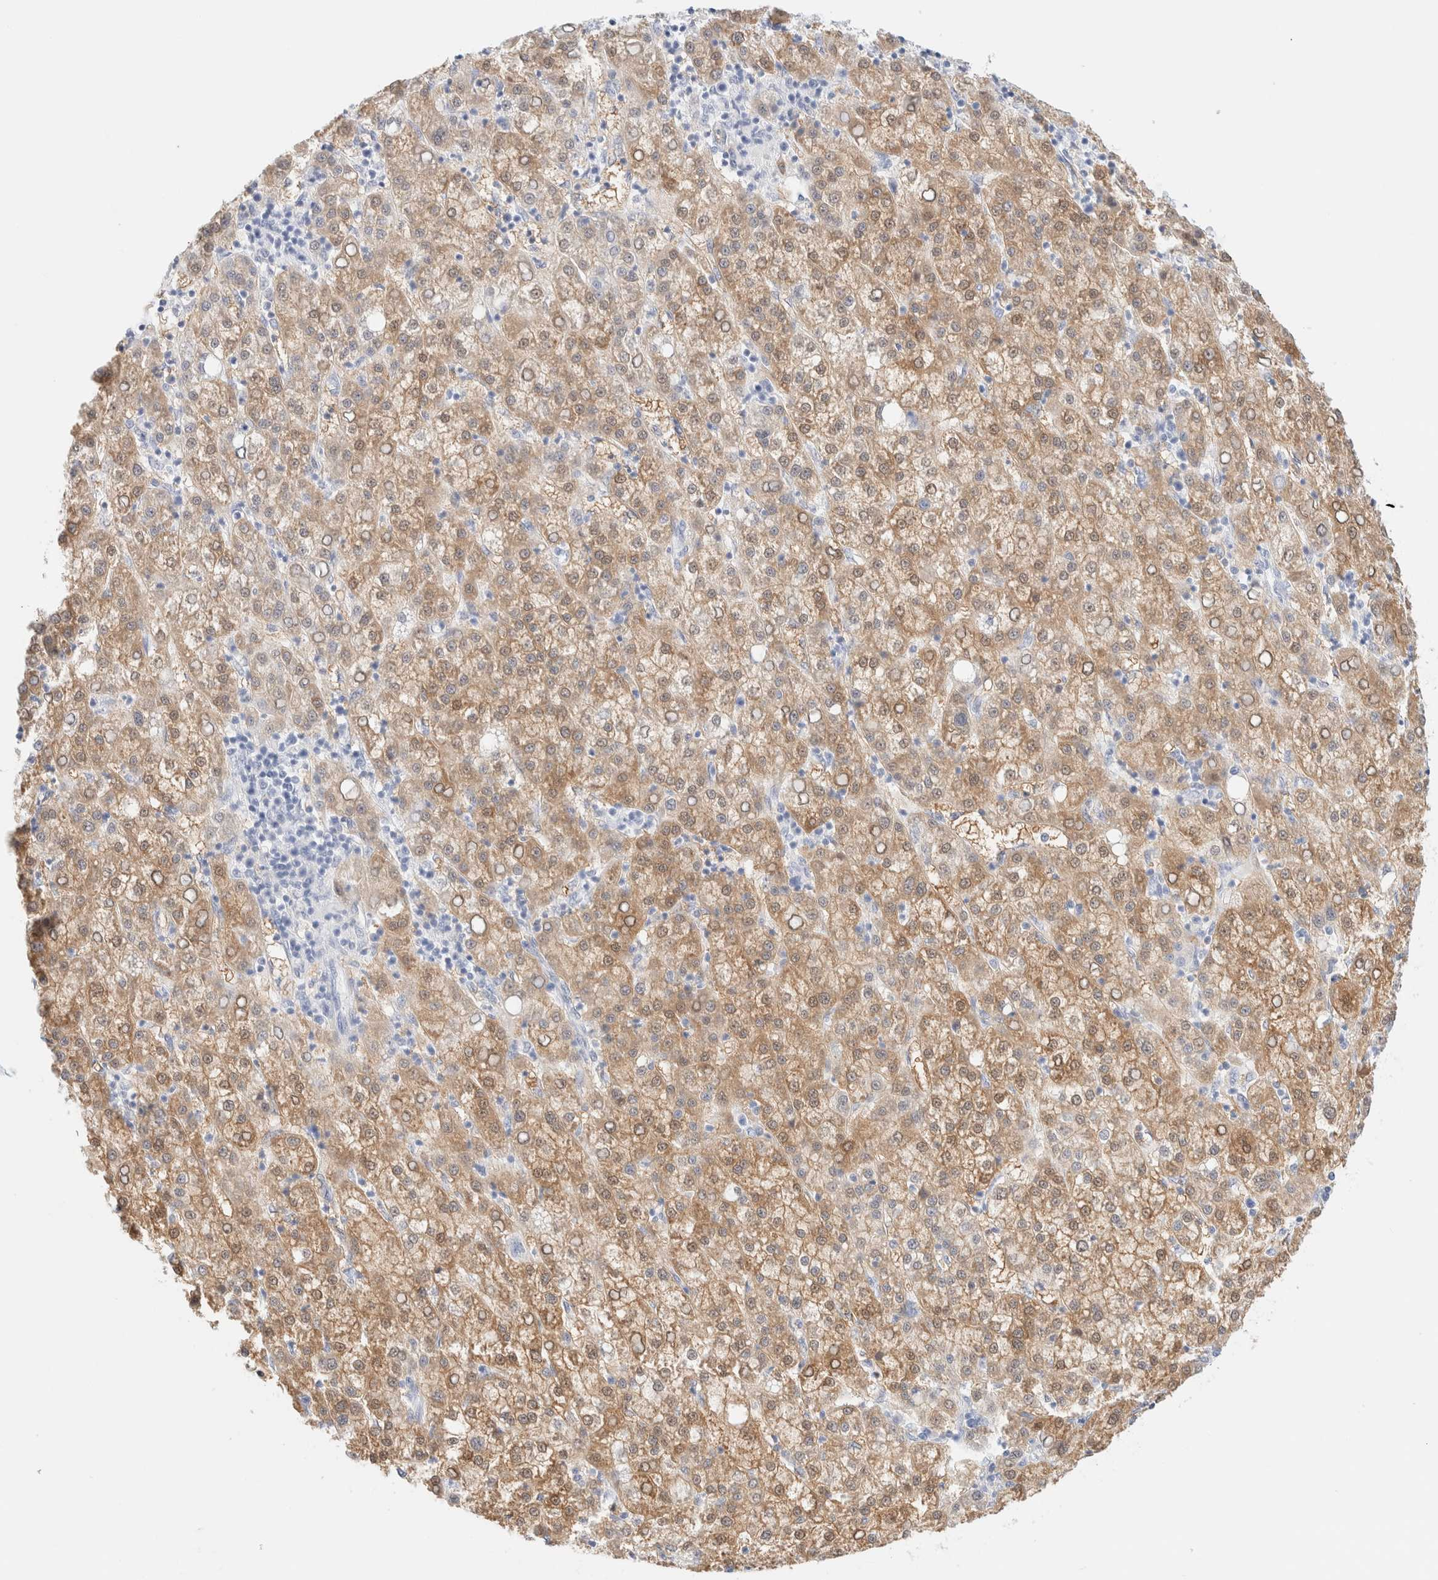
{"staining": {"intensity": "moderate", "quantity": ">75%", "location": "cytoplasmic/membranous"}, "tissue": "liver cancer", "cell_type": "Tumor cells", "image_type": "cancer", "snomed": [{"axis": "morphology", "description": "Carcinoma, Hepatocellular, NOS"}, {"axis": "topography", "description": "Liver"}], "caption": "Hepatocellular carcinoma (liver) stained for a protein (brown) exhibits moderate cytoplasmic/membranous positive positivity in approximately >75% of tumor cells.", "gene": "DPYS", "patient": {"sex": "female", "age": 58}}